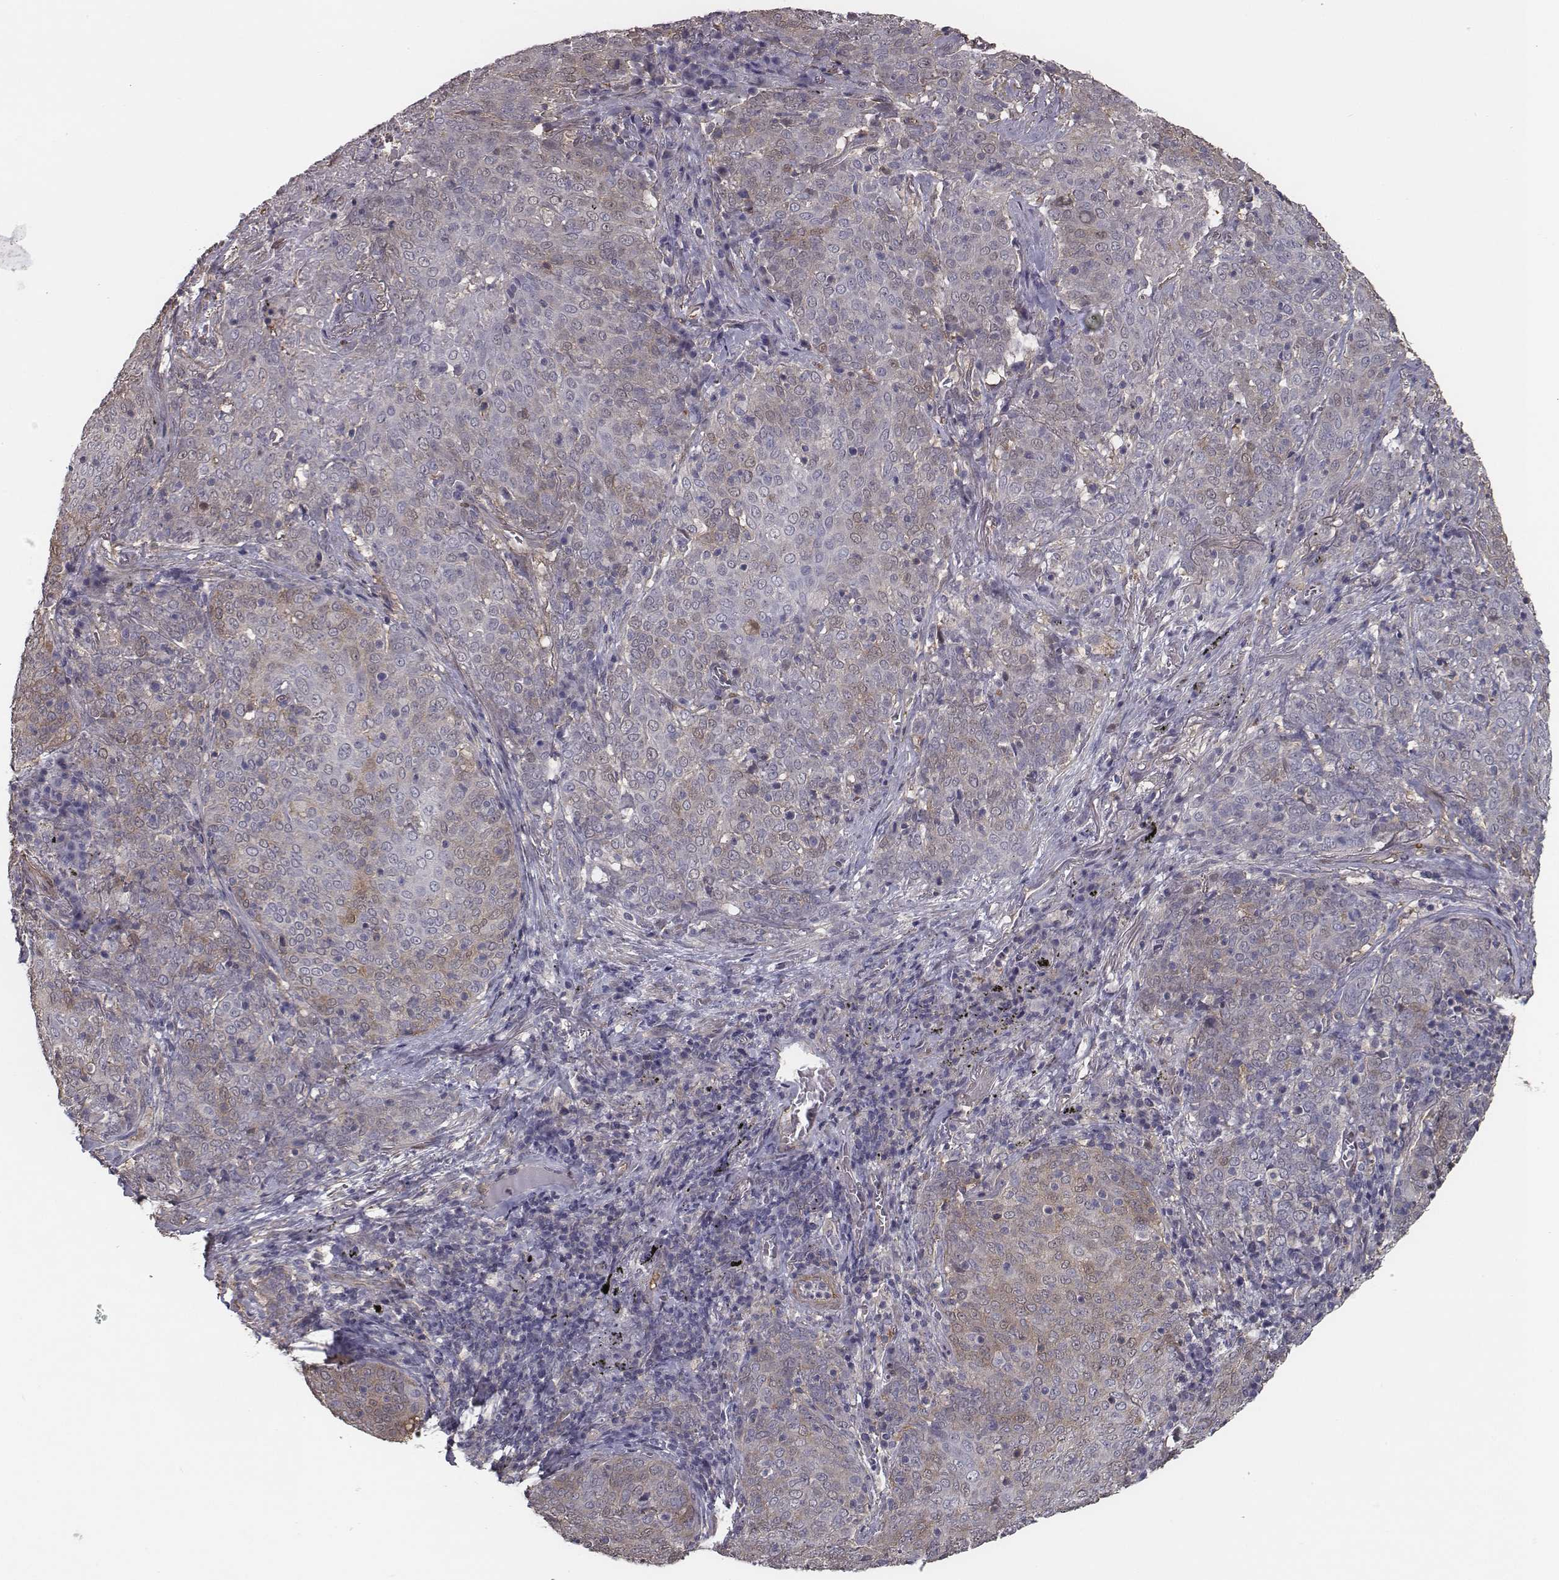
{"staining": {"intensity": "weak", "quantity": "<25%", "location": "cytoplasmic/membranous"}, "tissue": "lung cancer", "cell_type": "Tumor cells", "image_type": "cancer", "snomed": [{"axis": "morphology", "description": "Squamous cell carcinoma, NOS"}, {"axis": "topography", "description": "Lung"}], "caption": "Immunohistochemical staining of squamous cell carcinoma (lung) exhibits no significant staining in tumor cells.", "gene": "ISYNA1", "patient": {"sex": "male", "age": 82}}